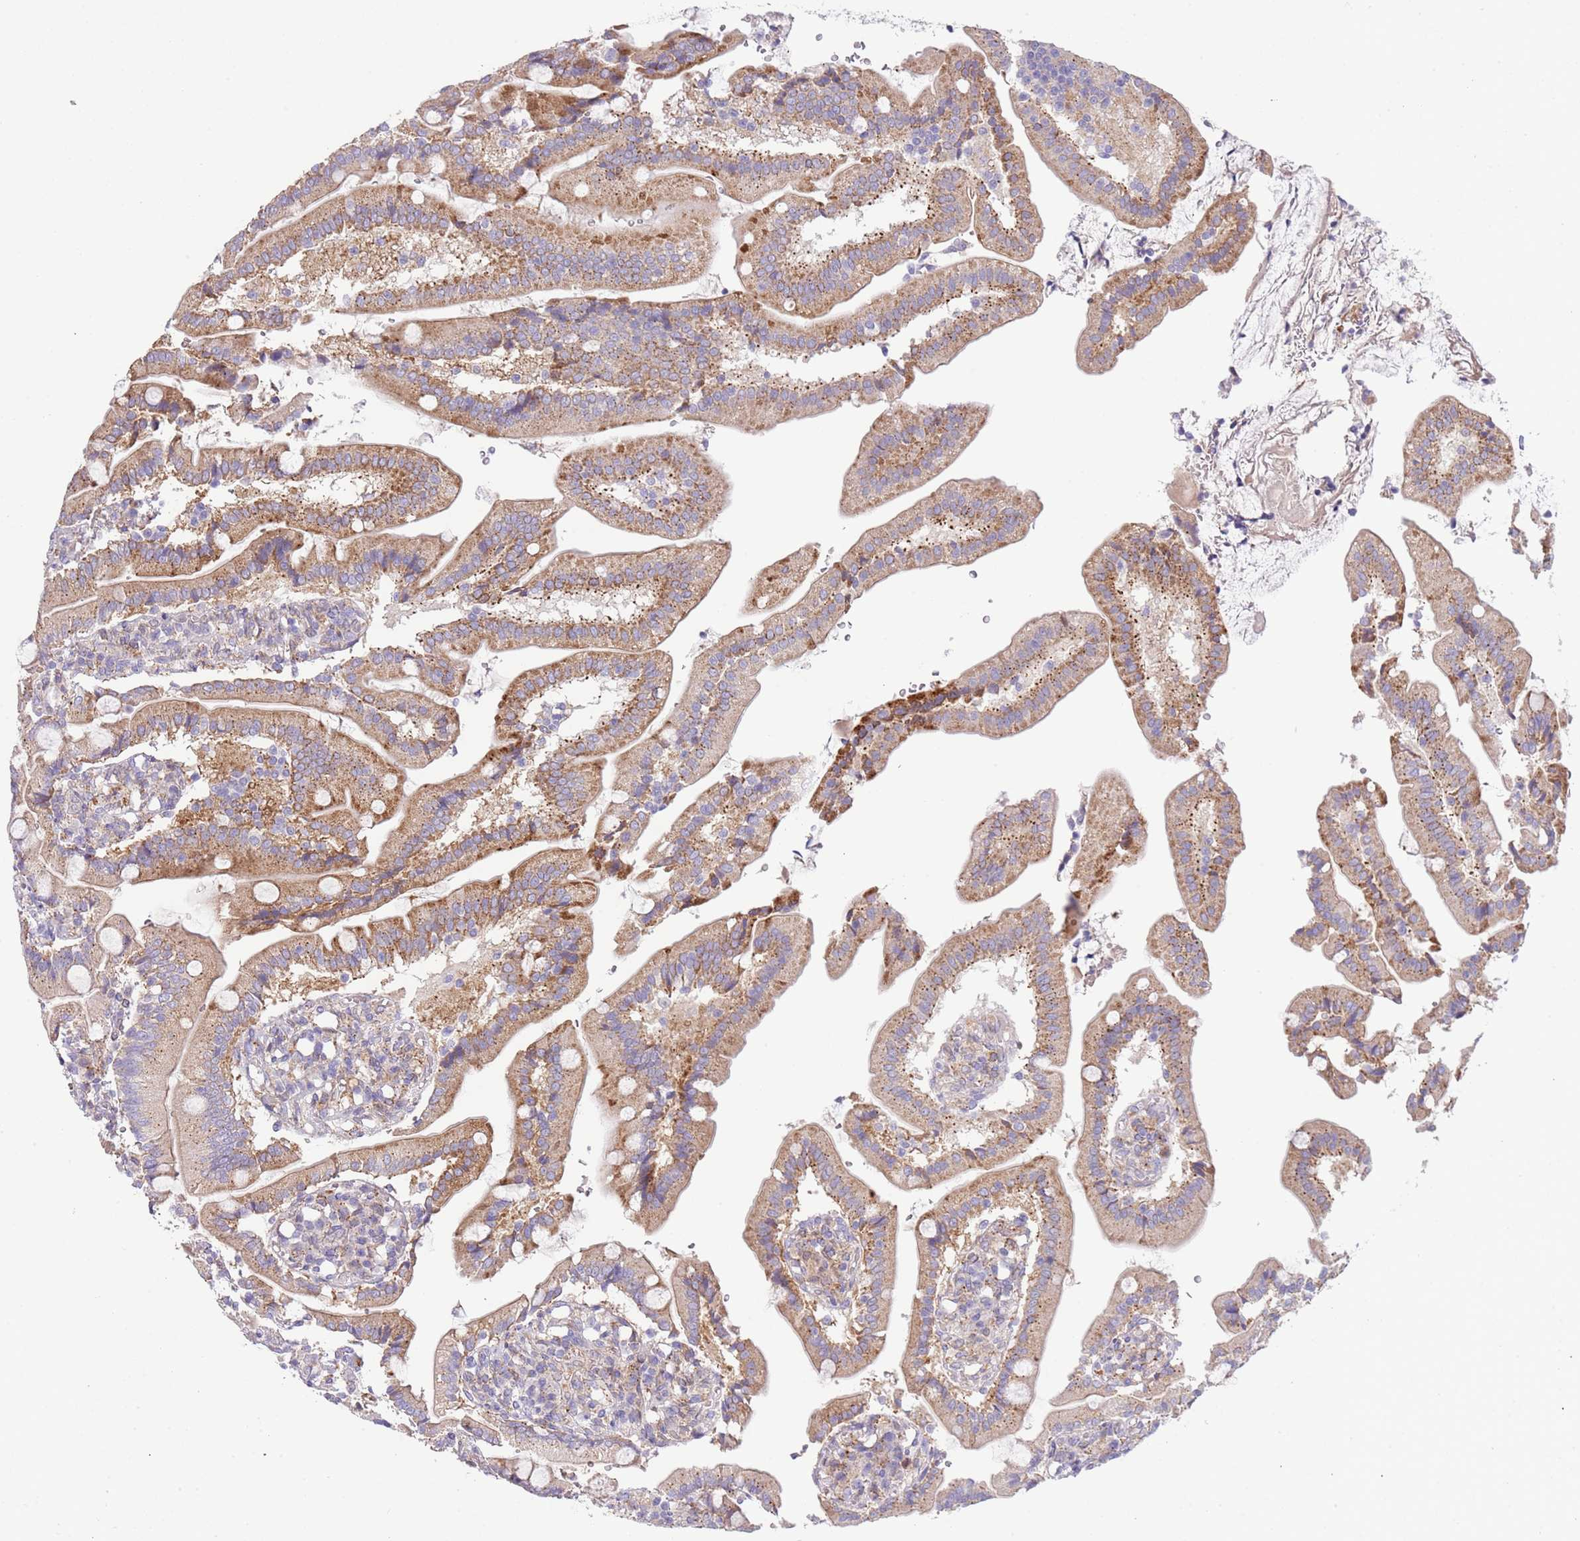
{"staining": {"intensity": "moderate", "quantity": "25%-75%", "location": "cytoplasmic/membranous"}, "tissue": "duodenum", "cell_type": "Glandular cells", "image_type": "normal", "snomed": [{"axis": "morphology", "description": "Normal tissue, NOS"}, {"axis": "topography", "description": "Duodenum"}], "caption": "This image displays immunohistochemistry (IHC) staining of benign human duodenum, with medium moderate cytoplasmic/membranous staining in about 25%-75% of glandular cells.", "gene": "ABHD17A", "patient": {"sex": "female", "age": 67}}